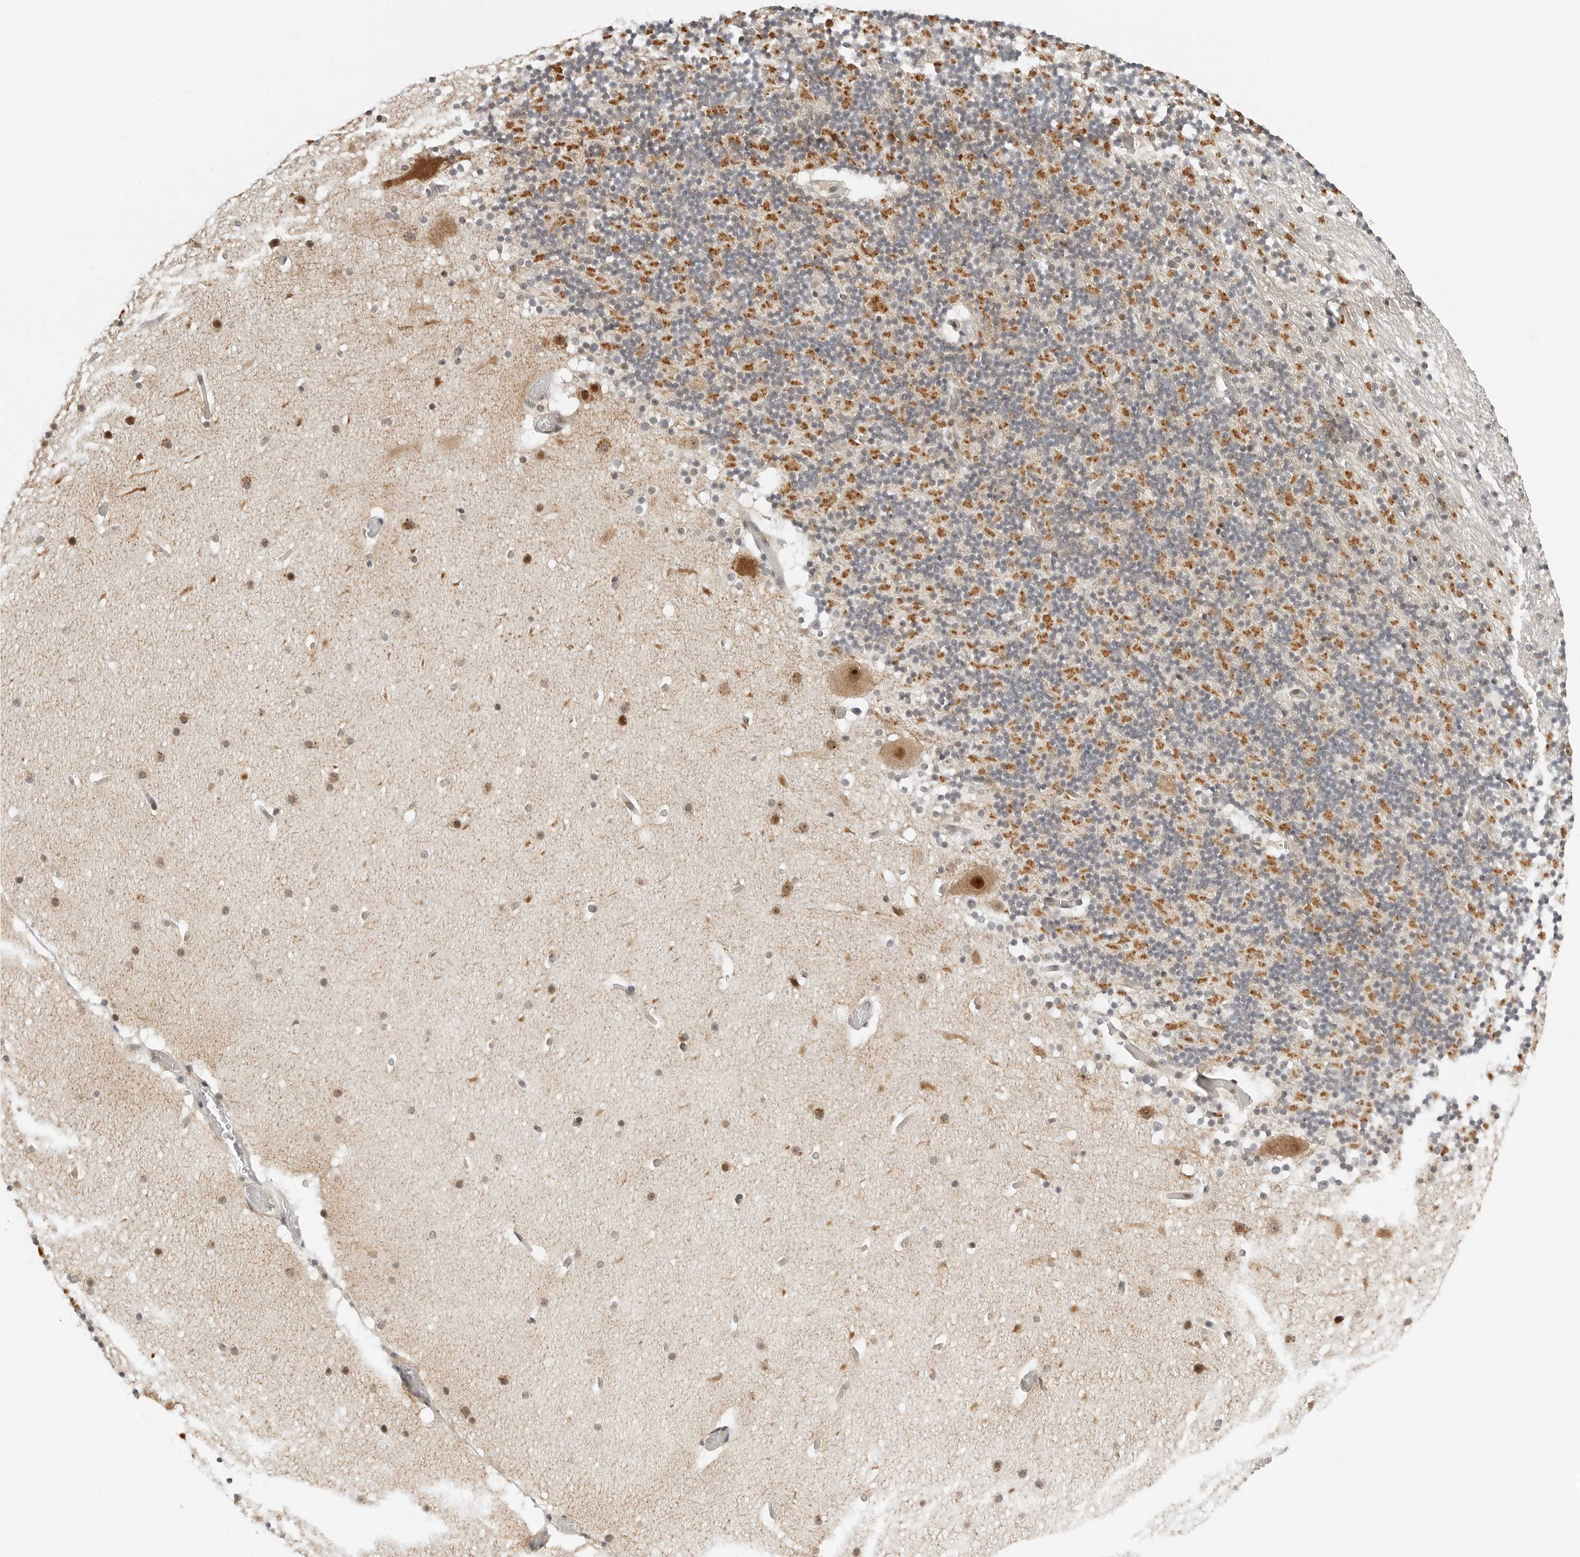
{"staining": {"intensity": "moderate", "quantity": "<25%", "location": "cytoplasmic/membranous"}, "tissue": "cerebellum", "cell_type": "Cells in granular layer", "image_type": "normal", "snomed": [{"axis": "morphology", "description": "Normal tissue, NOS"}, {"axis": "topography", "description": "Cerebellum"}], "caption": "A brown stain labels moderate cytoplasmic/membranous expression of a protein in cells in granular layer of normal human cerebellum.", "gene": "RIMKLA", "patient": {"sex": "male", "age": 57}}